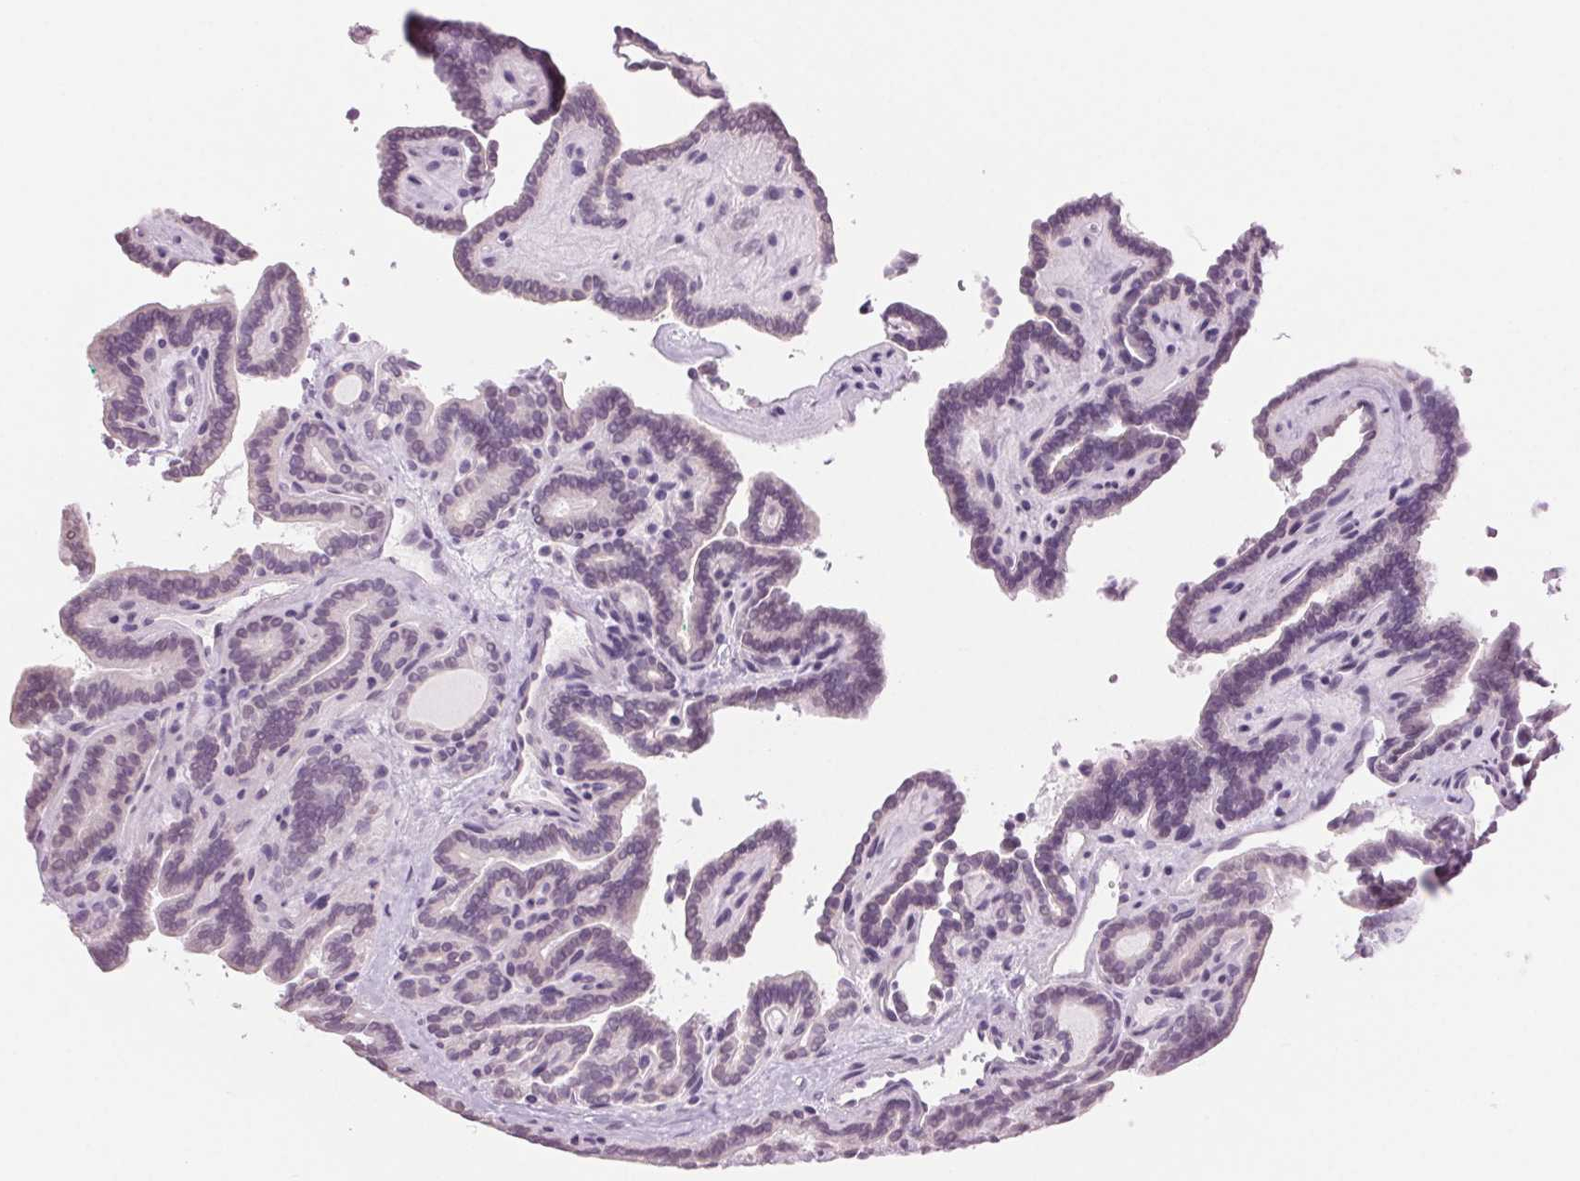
{"staining": {"intensity": "weak", "quantity": "<25%", "location": "nuclear"}, "tissue": "thyroid cancer", "cell_type": "Tumor cells", "image_type": "cancer", "snomed": [{"axis": "morphology", "description": "Papillary adenocarcinoma, NOS"}, {"axis": "topography", "description": "Thyroid gland"}], "caption": "The immunohistochemistry (IHC) photomicrograph has no significant staining in tumor cells of thyroid cancer tissue.", "gene": "MPO", "patient": {"sex": "female", "age": 21}}